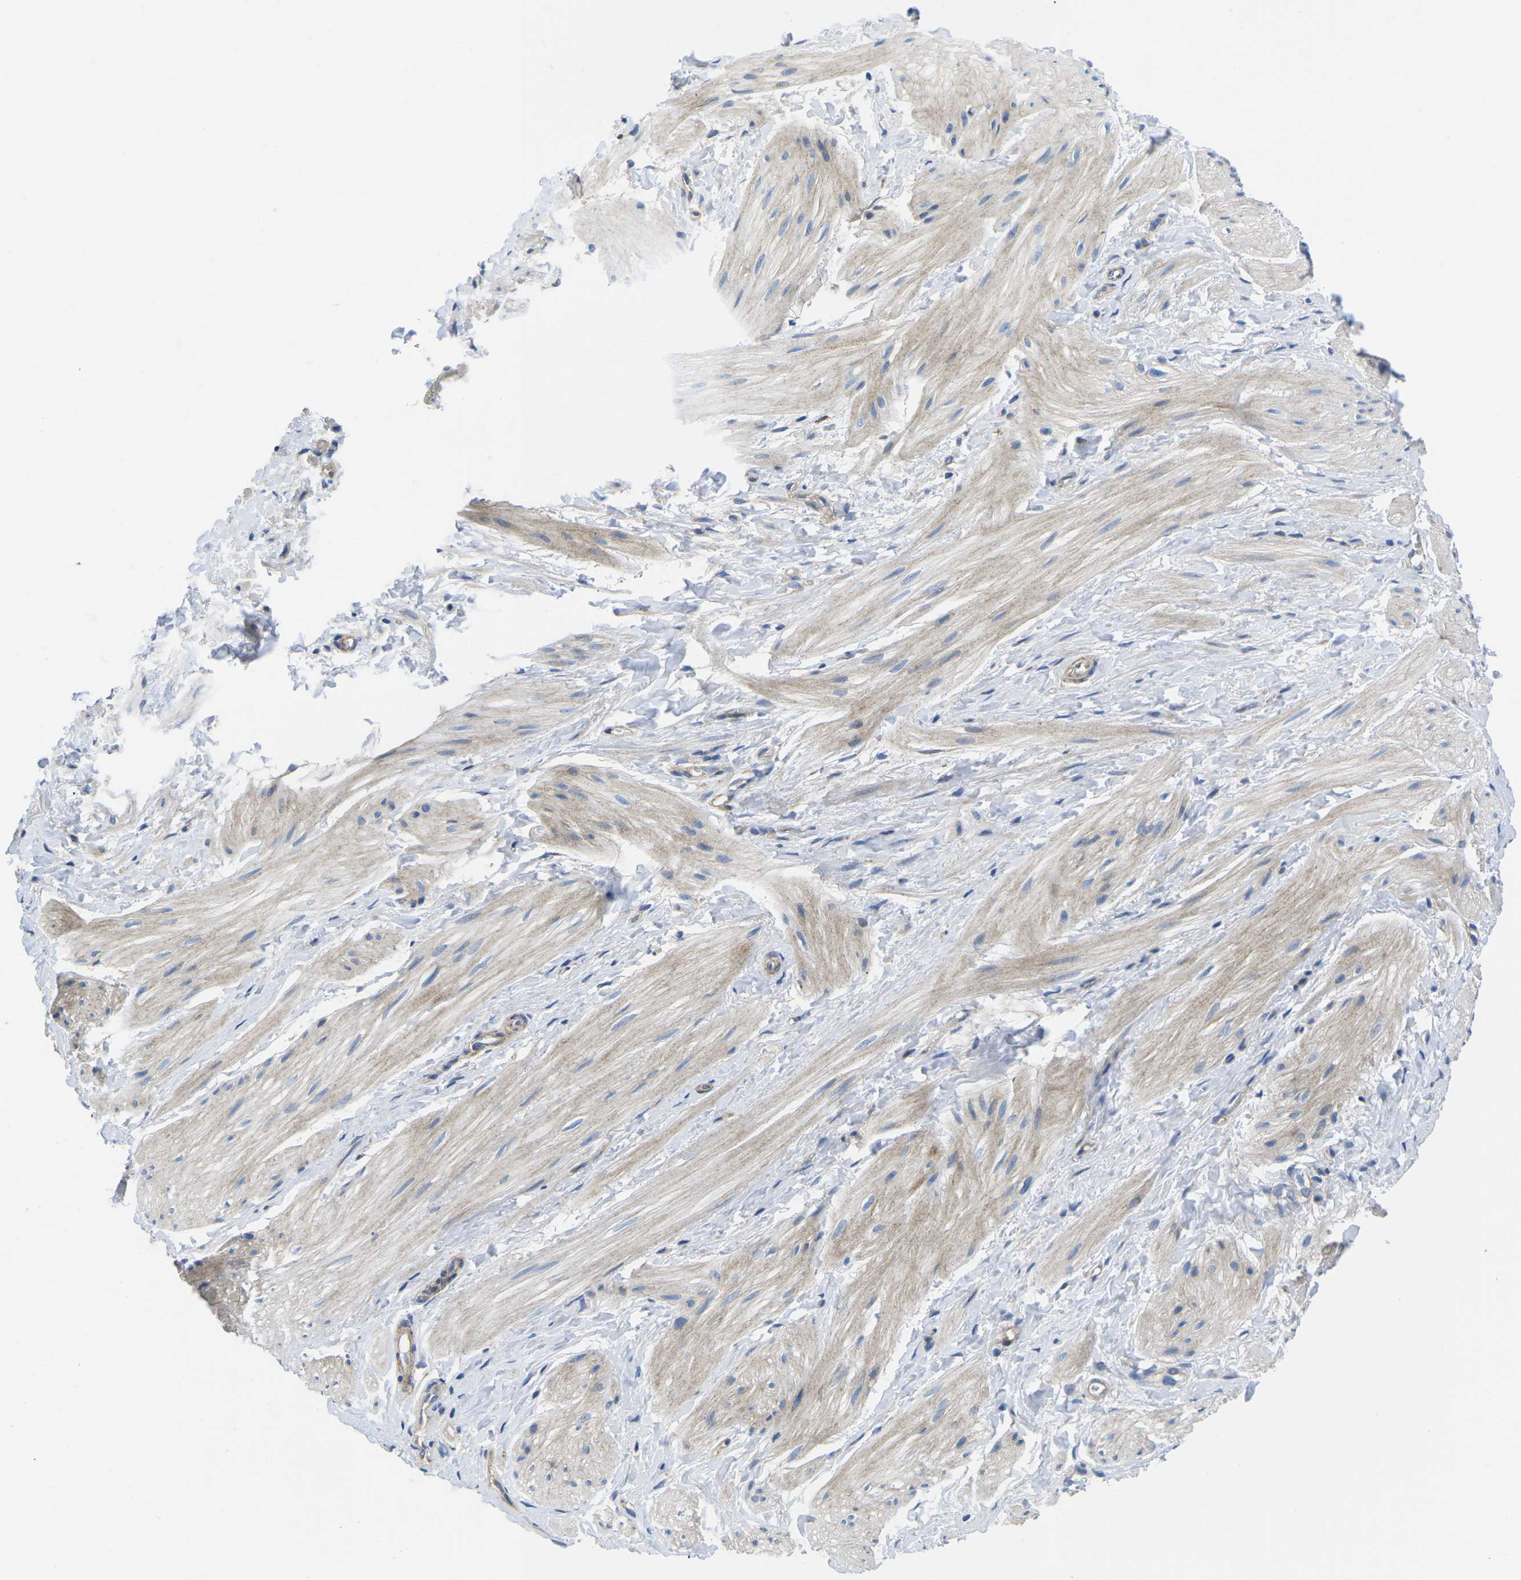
{"staining": {"intensity": "weak", "quantity": "25%-75%", "location": "cytoplasmic/membranous"}, "tissue": "smooth muscle", "cell_type": "Smooth muscle cells", "image_type": "normal", "snomed": [{"axis": "morphology", "description": "Normal tissue, NOS"}, {"axis": "topography", "description": "Smooth muscle"}], "caption": "Immunohistochemical staining of normal smooth muscle exhibits weak cytoplasmic/membranous protein positivity in about 25%-75% of smooth muscle cells. Immunohistochemistry (ihc) stains the protein of interest in brown and the nuclei are stained blue.", "gene": "DLG1", "patient": {"sex": "male", "age": 16}}